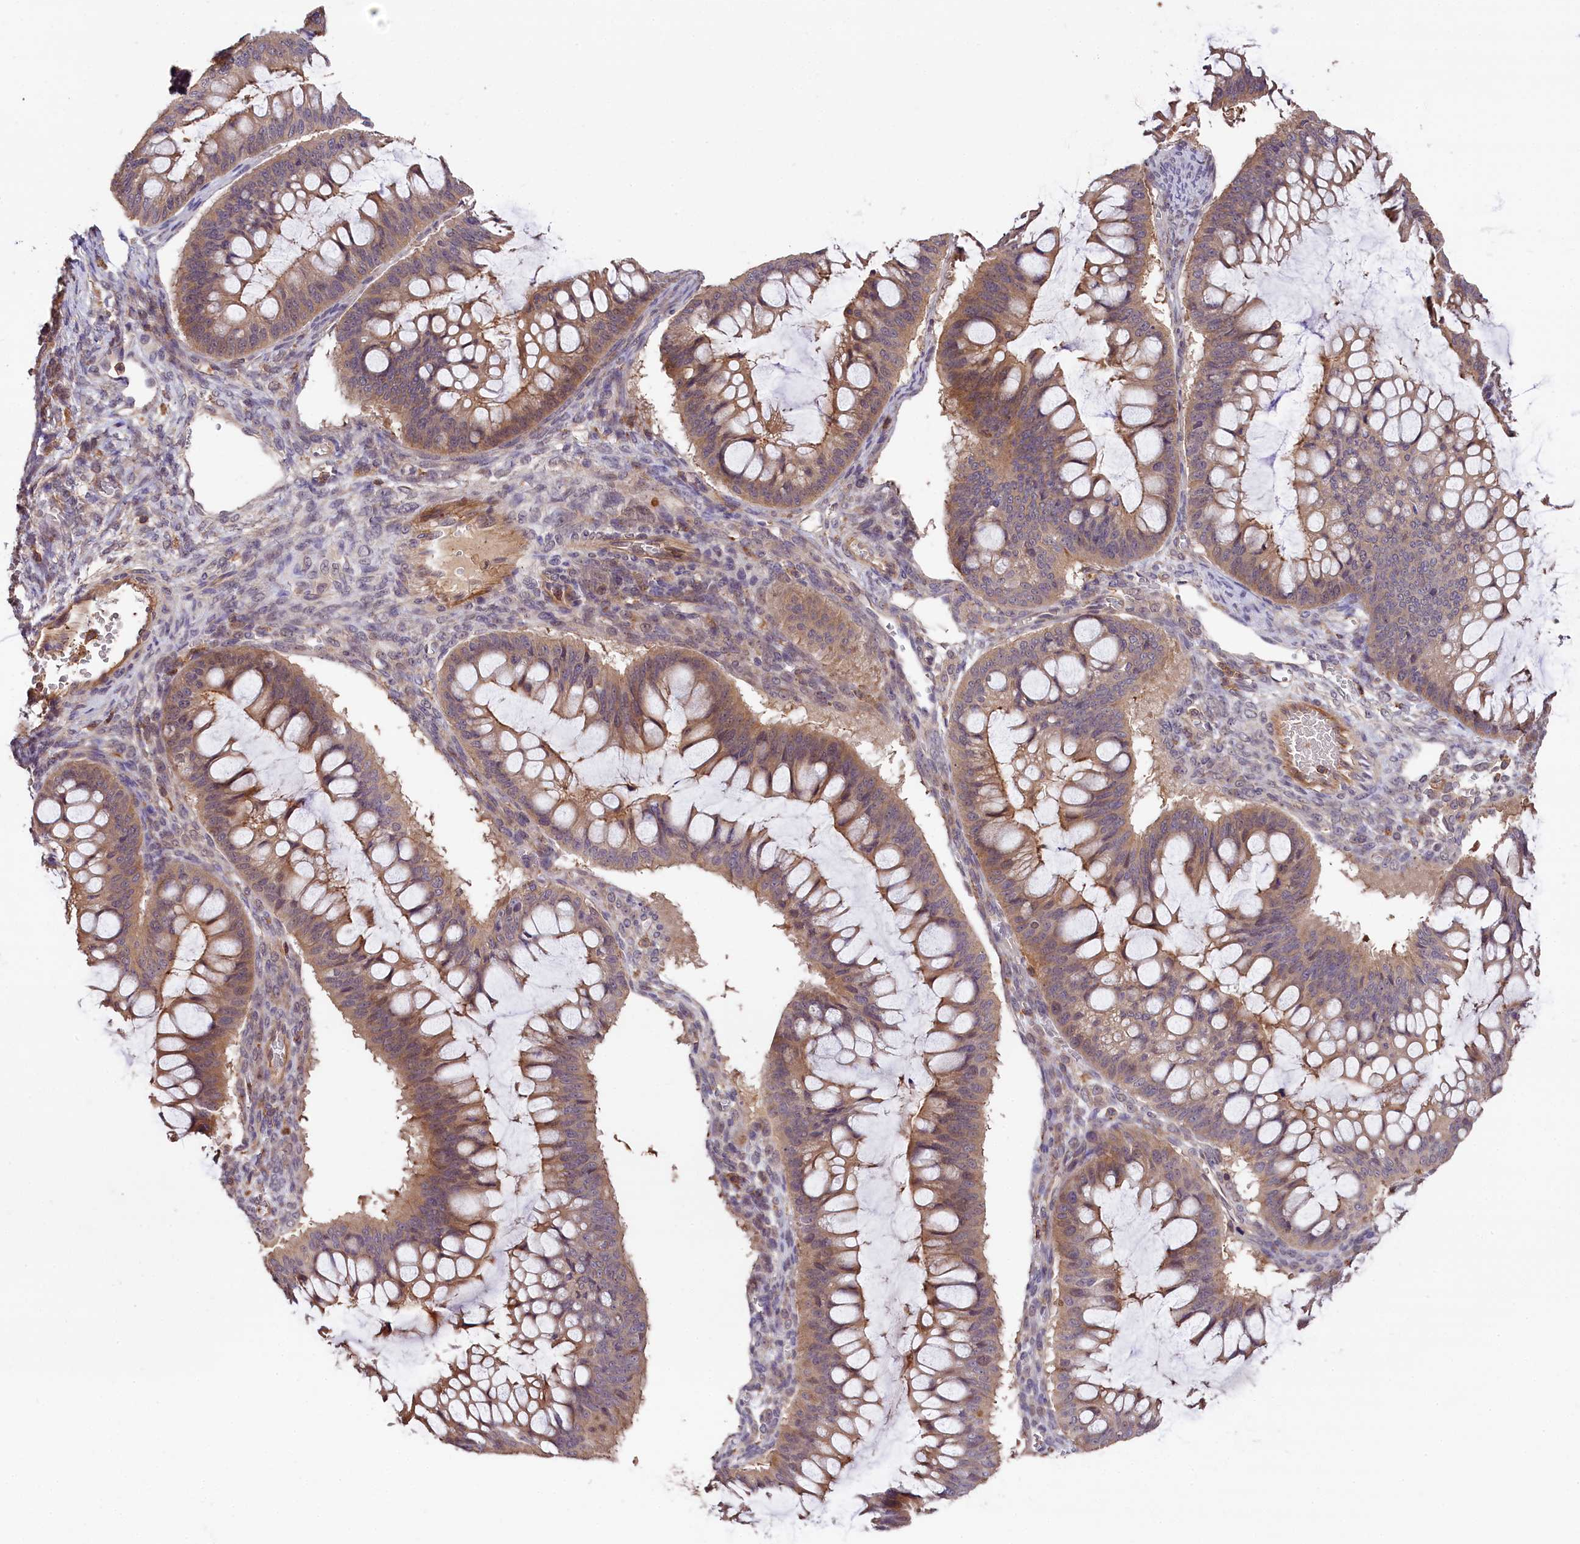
{"staining": {"intensity": "weak", "quantity": ">75%", "location": "cytoplasmic/membranous"}, "tissue": "ovarian cancer", "cell_type": "Tumor cells", "image_type": "cancer", "snomed": [{"axis": "morphology", "description": "Cystadenocarcinoma, mucinous, NOS"}, {"axis": "topography", "description": "Ovary"}], "caption": "Immunohistochemistry (IHC) micrograph of neoplastic tissue: human ovarian mucinous cystadenocarcinoma stained using immunohistochemistry exhibits low levels of weak protein expression localized specifically in the cytoplasmic/membranous of tumor cells, appearing as a cytoplasmic/membranous brown color.", "gene": "SKIDA1", "patient": {"sex": "female", "age": 73}}